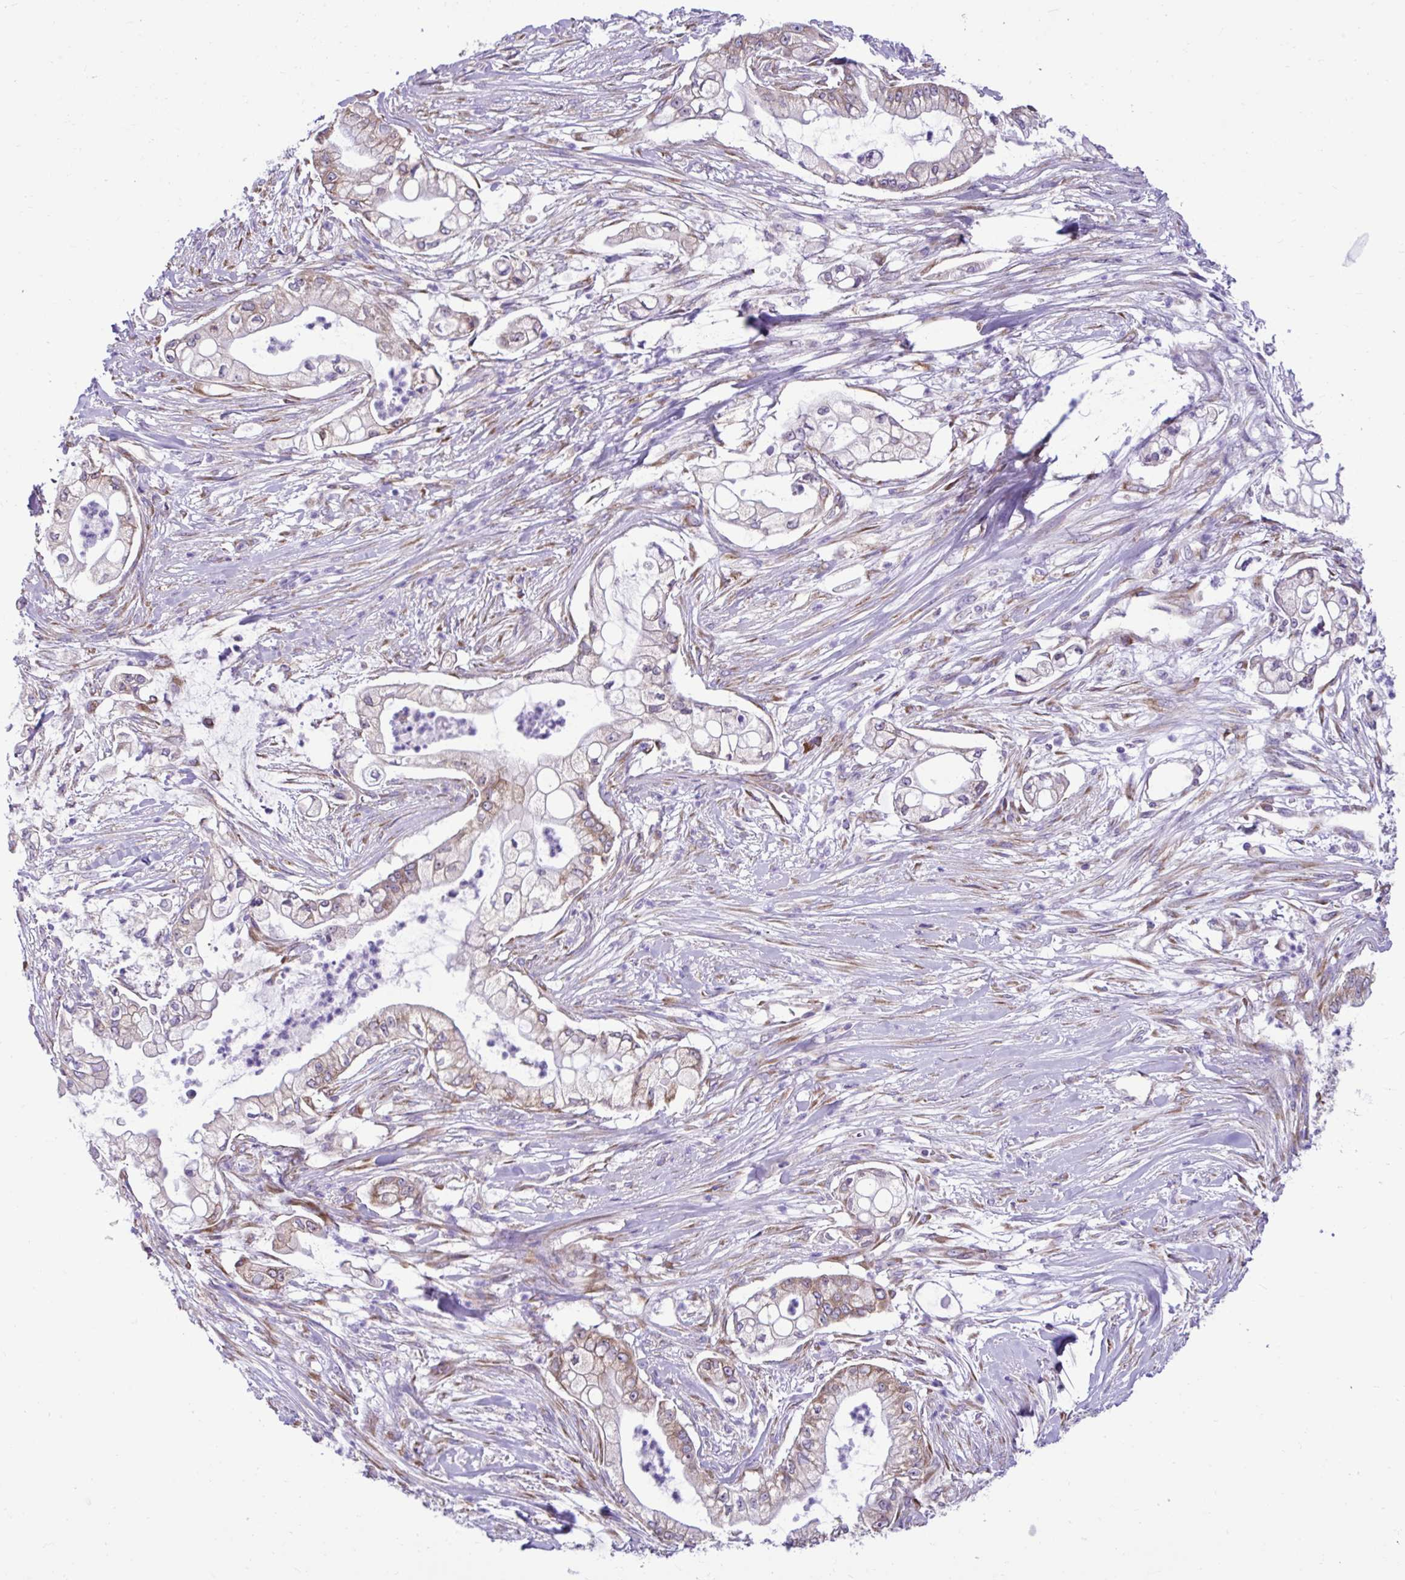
{"staining": {"intensity": "moderate", "quantity": "<25%", "location": "cytoplasmic/membranous"}, "tissue": "pancreatic cancer", "cell_type": "Tumor cells", "image_type": "cancer", "snomed": [{"axis": "morphology", "description": "Adenocarcinoma, NOS"}, {"axis": "topography", "description": "Pancreas"}], "caption": "Immunohistochemistry (IHC) image of neoplastic tissue: human pancreatic adenocarcinoma stained using immunohistochemistry reveals low levels of moderate protein expression localized specifically in the cytoplasmic/membranous of tumor cells, appearing as a cytoplasmic/membranous brown color.", "gene": "RPL7", "patient": {"sex": "female", "age": 69}}